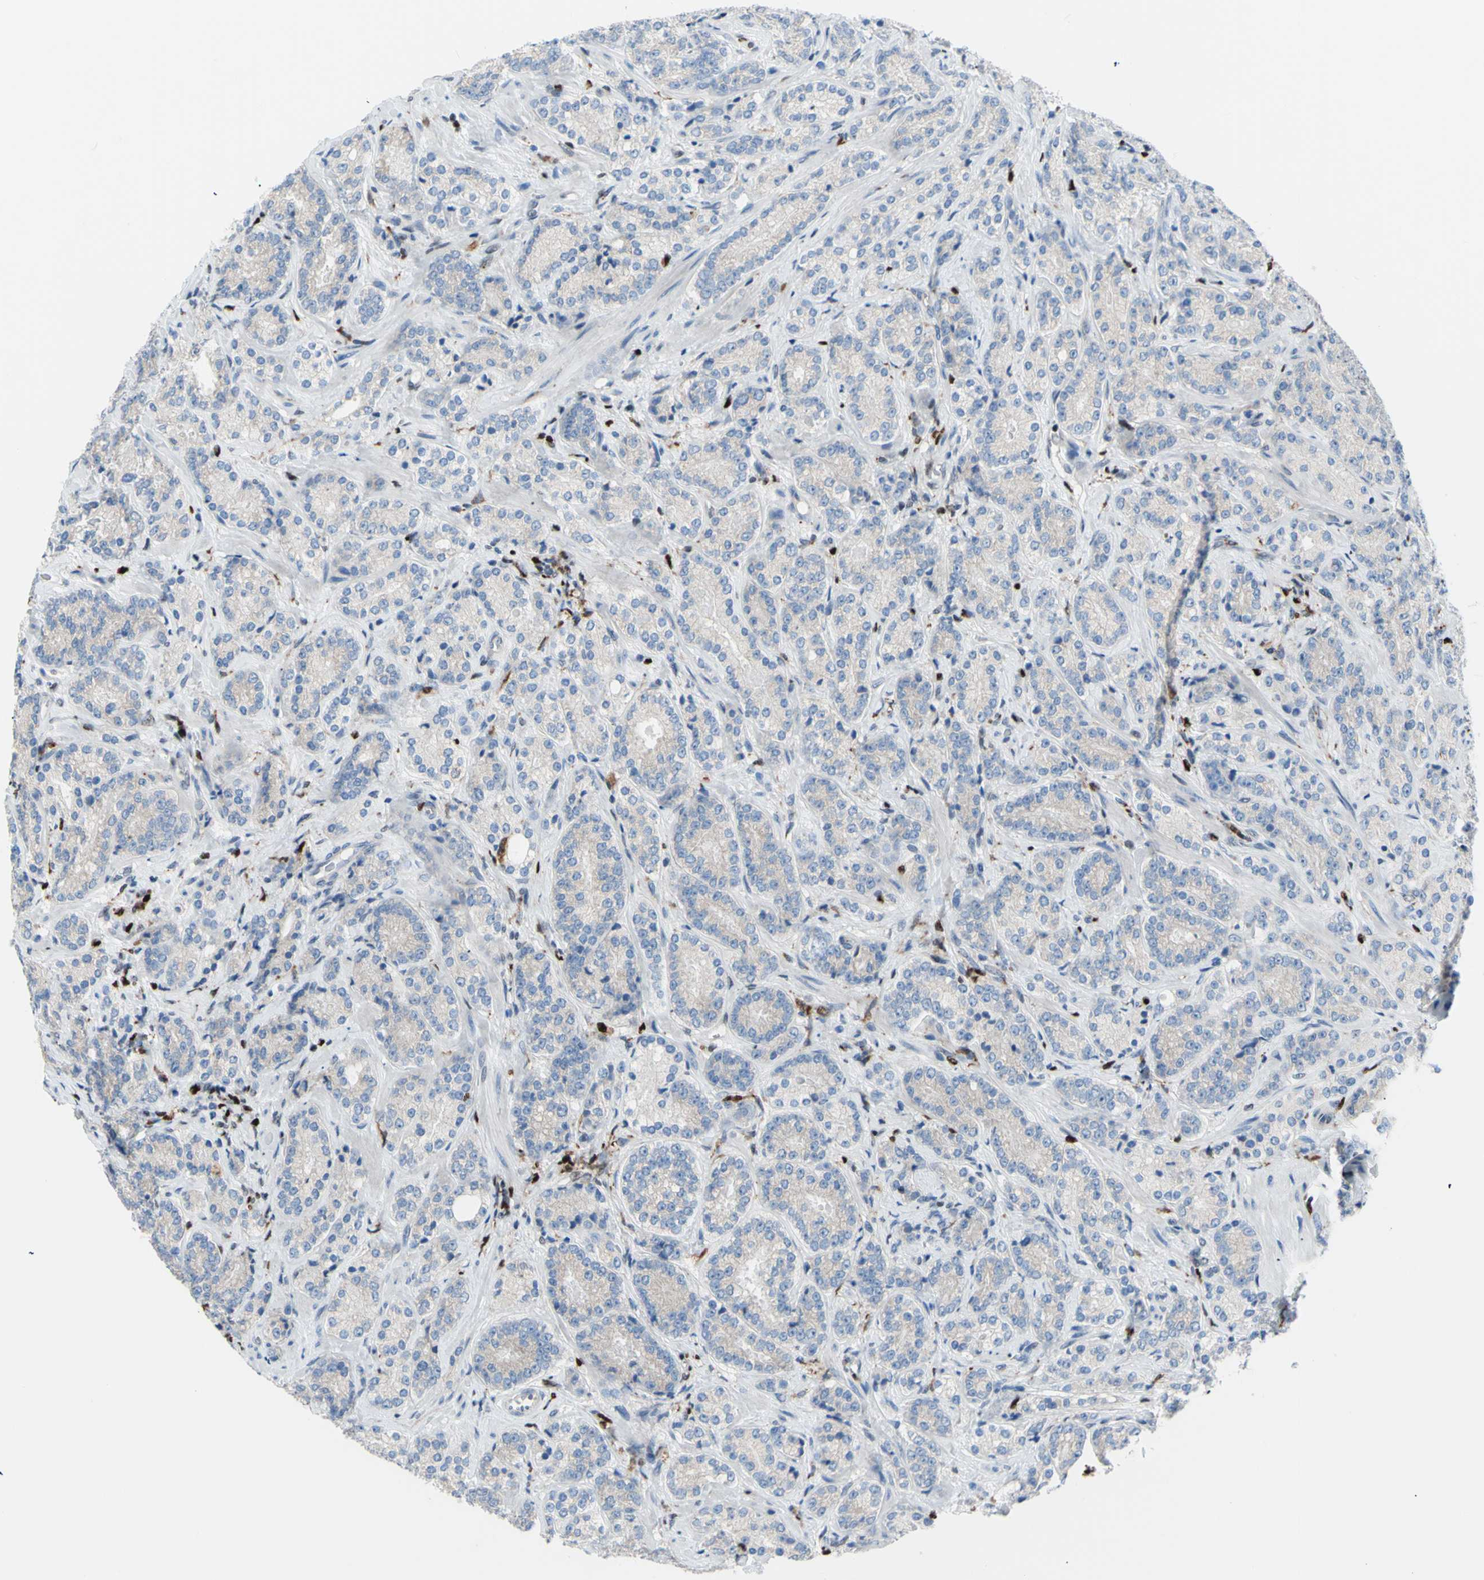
{"staining": {"intensity": "weak", "quantity": ">75%", "location": "cytoplasmic/membranous"}, "tissue": "prostate cancer", "cell_type": "Tumor cells", "image_type": "cancer", "snomed": [{"axis": "morphology", "description": "Adenocarcinoma, High grade"}, {"axis": "topography", "description": "Prostate"}], "caption": "Weak cytoplasmic/membranous positivity for a protein is appreciated in about >75% of tumor cells of prostate adenocarcinoma (high-grade) using immunohistochemistry (IHC).", "gene": "EED", "patient": {"sex": "male", "age": 61}}